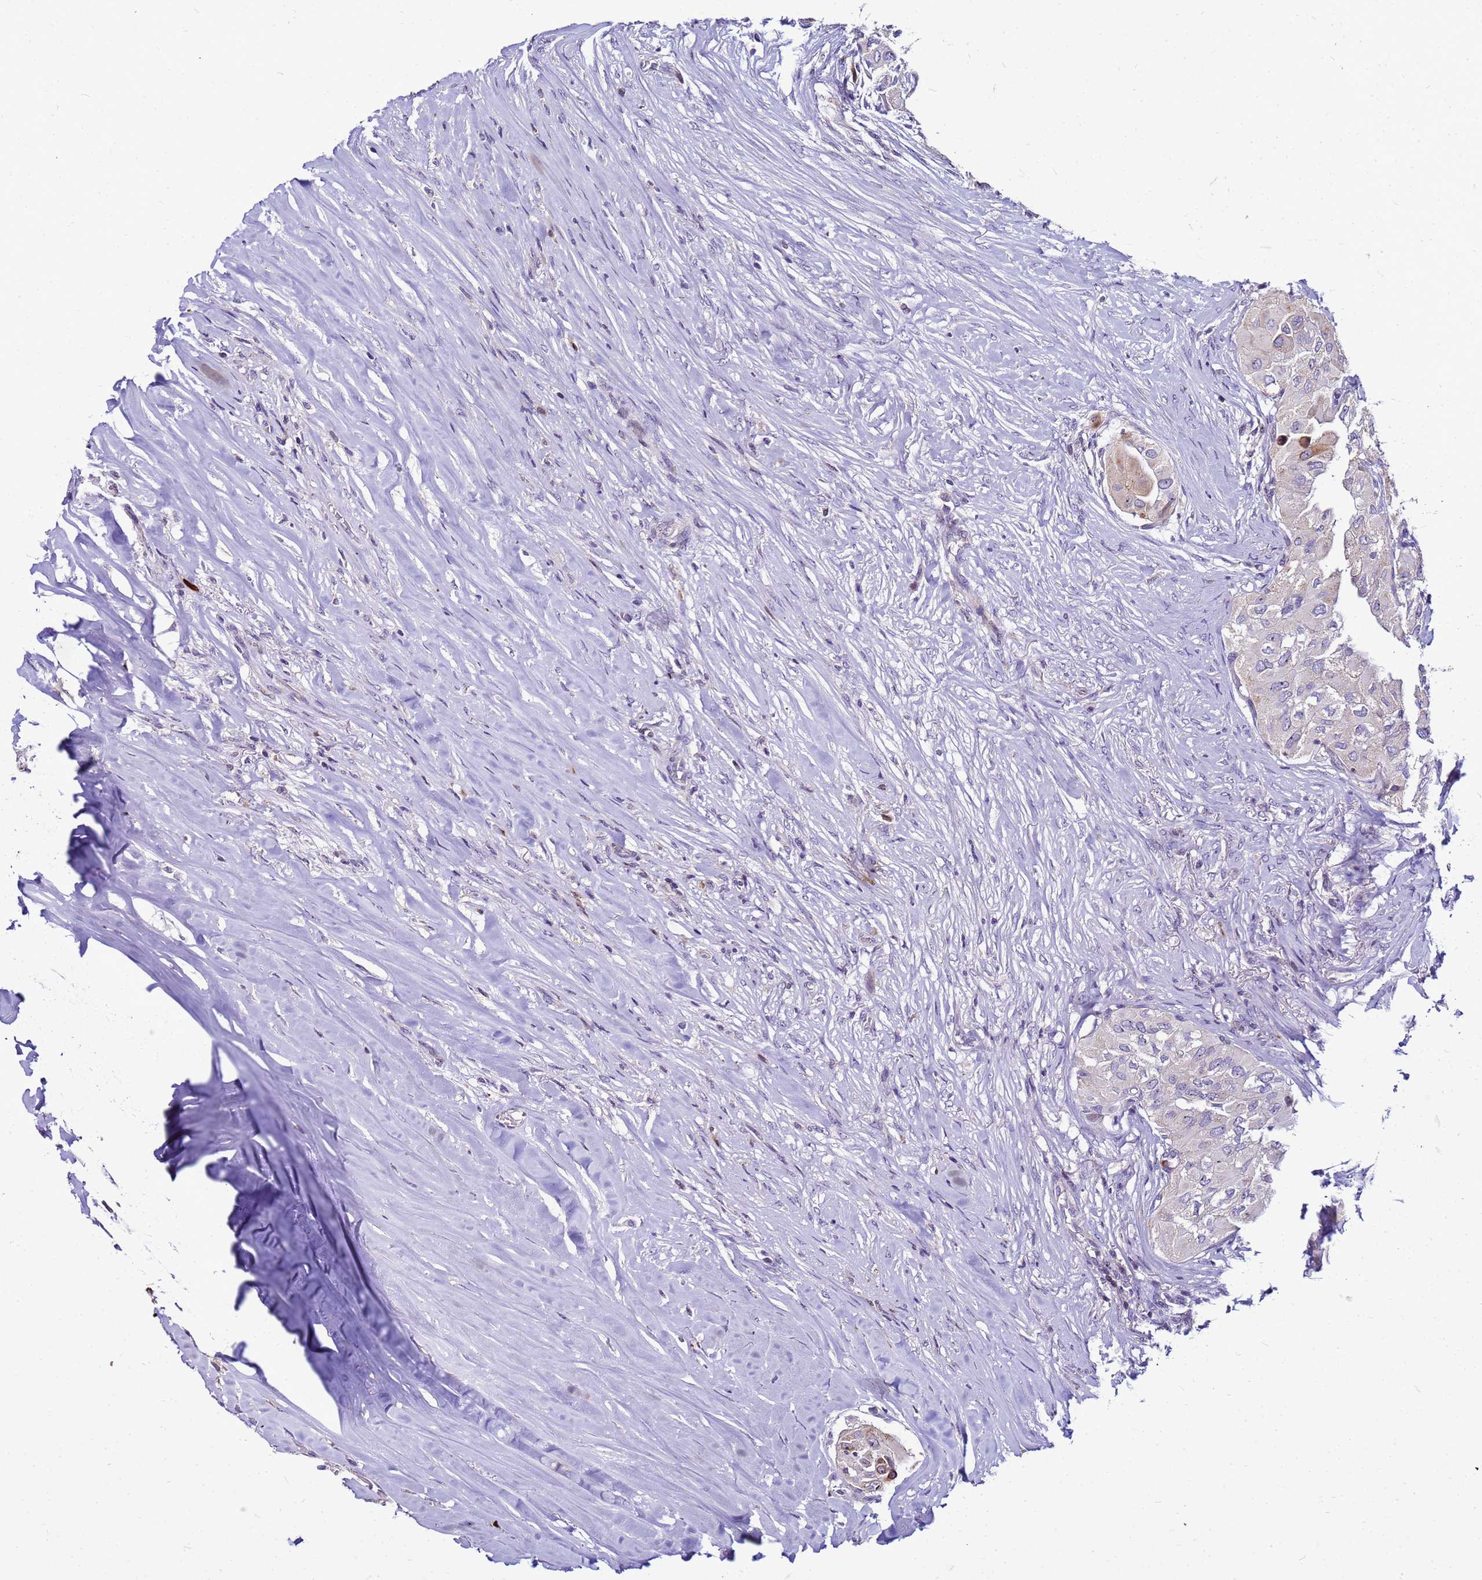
{"staining": {"intensity": "negative", "quantity": "none", "location": "none"}, "tissue": "thyroid cancer", "cell_type": "Tumor cells", "image_type": "cancer", "snomed": [{"axis": "morphology", "description": "Papillary adenocarcinoma, NOS"}, {"axis": "topography", "description": "Thyroid gland"}], "caption": "This is an immunohistochemistry (IHC) micrograph of thyroid cancer. There is no positivity in tumor cells.", "gene": "VPS4B", "patient": {"sex": "female", "age": 59}}